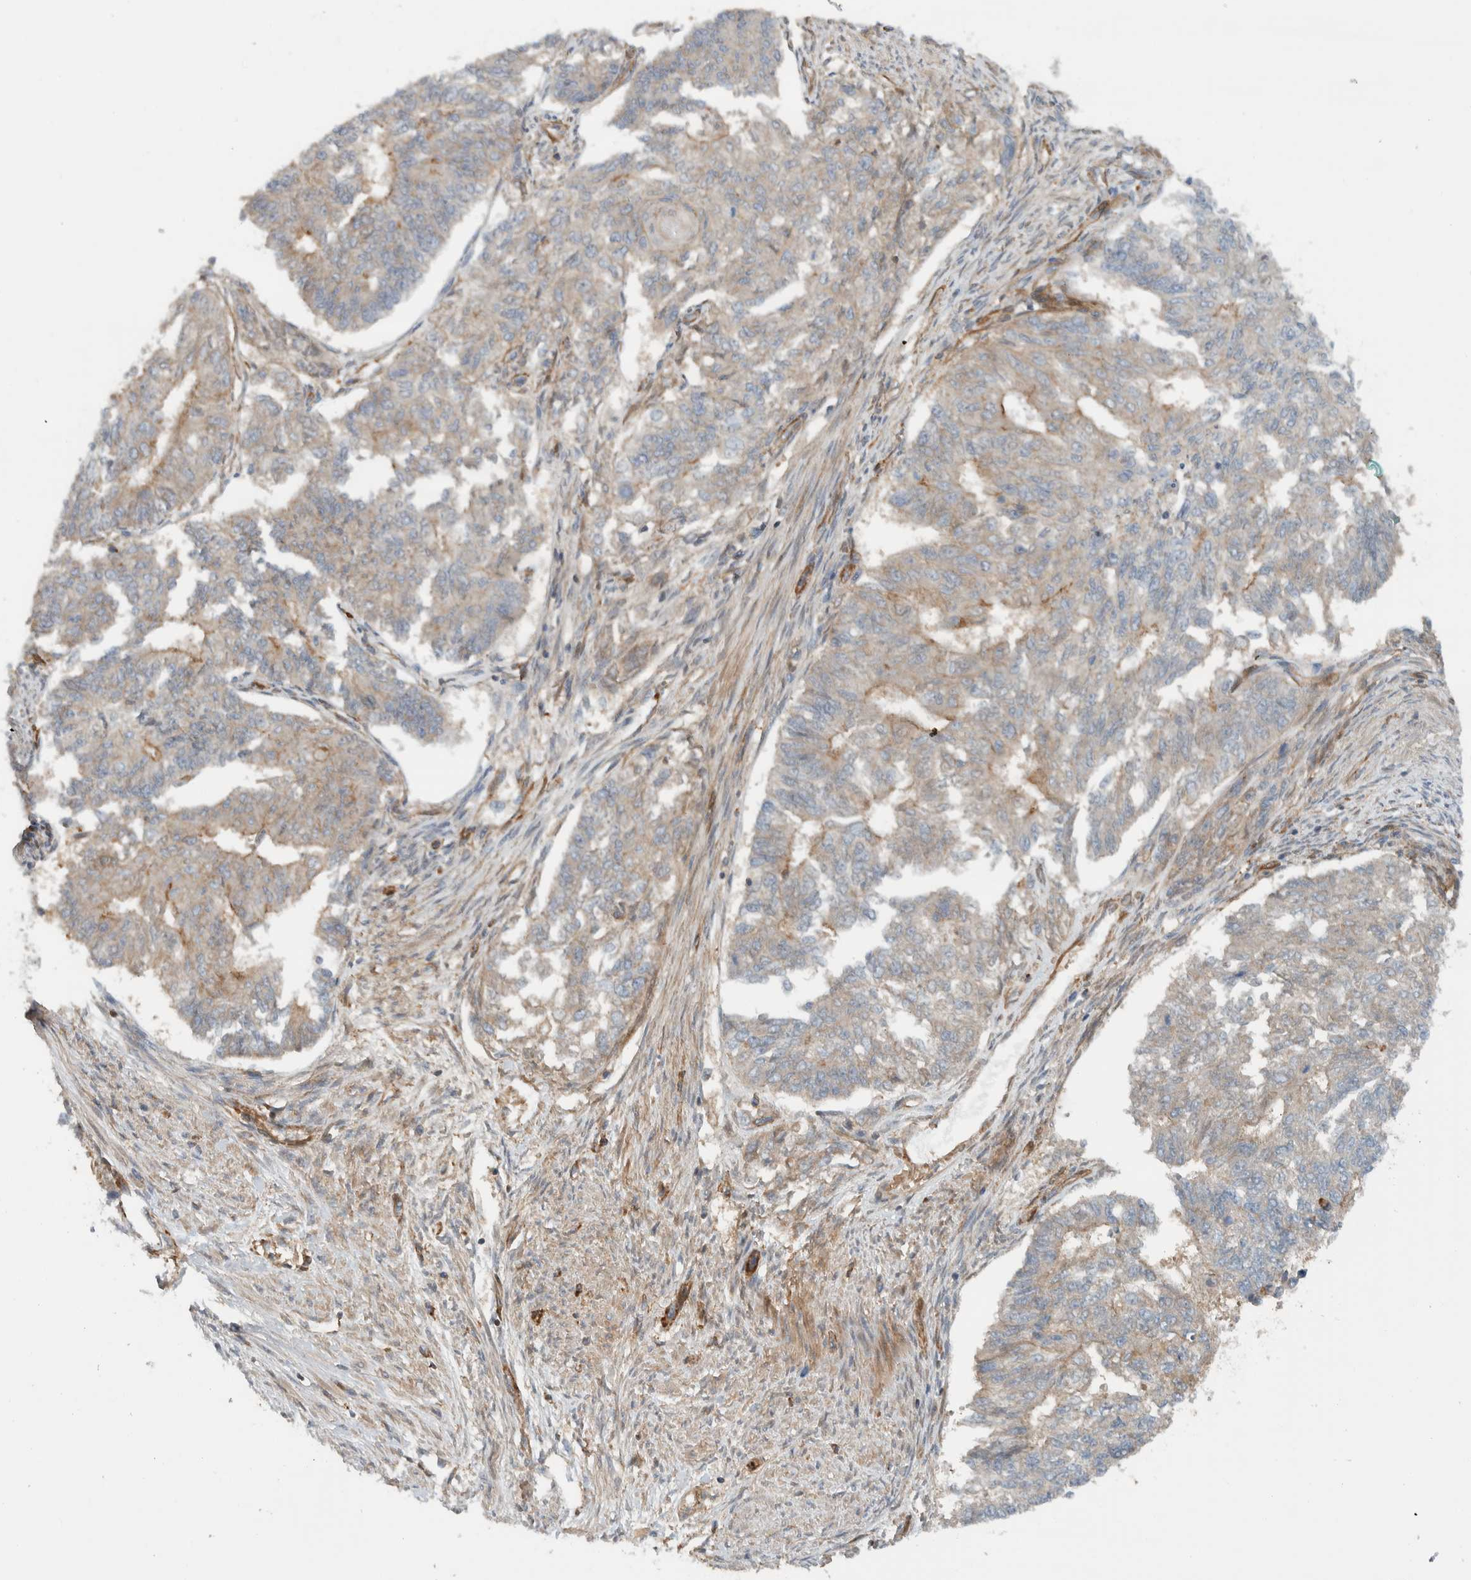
{"staining": {"intensity": "weak", "quantity": "25%-75%", "location": "cytoplasmic/membranous"}, "tissue": "endometrial cancer", "cell_type": "Tumor cells", "image_type": "cancer", "snomed": [{"axis": "morphology", "description": "Adenocarcinoma, NOS"}, {"axis": "topography", "description": "Endometrium"}], "caption": "A micrograph showing weak cytoplasmic/membranous staining in approximately 25%-75% of tumor cells in endometrial adenocarcinoma, as visualized by brown immunohistochemical staining.", "gene": "MPRIP", "patient": {"sex": "female", "age": 32}}